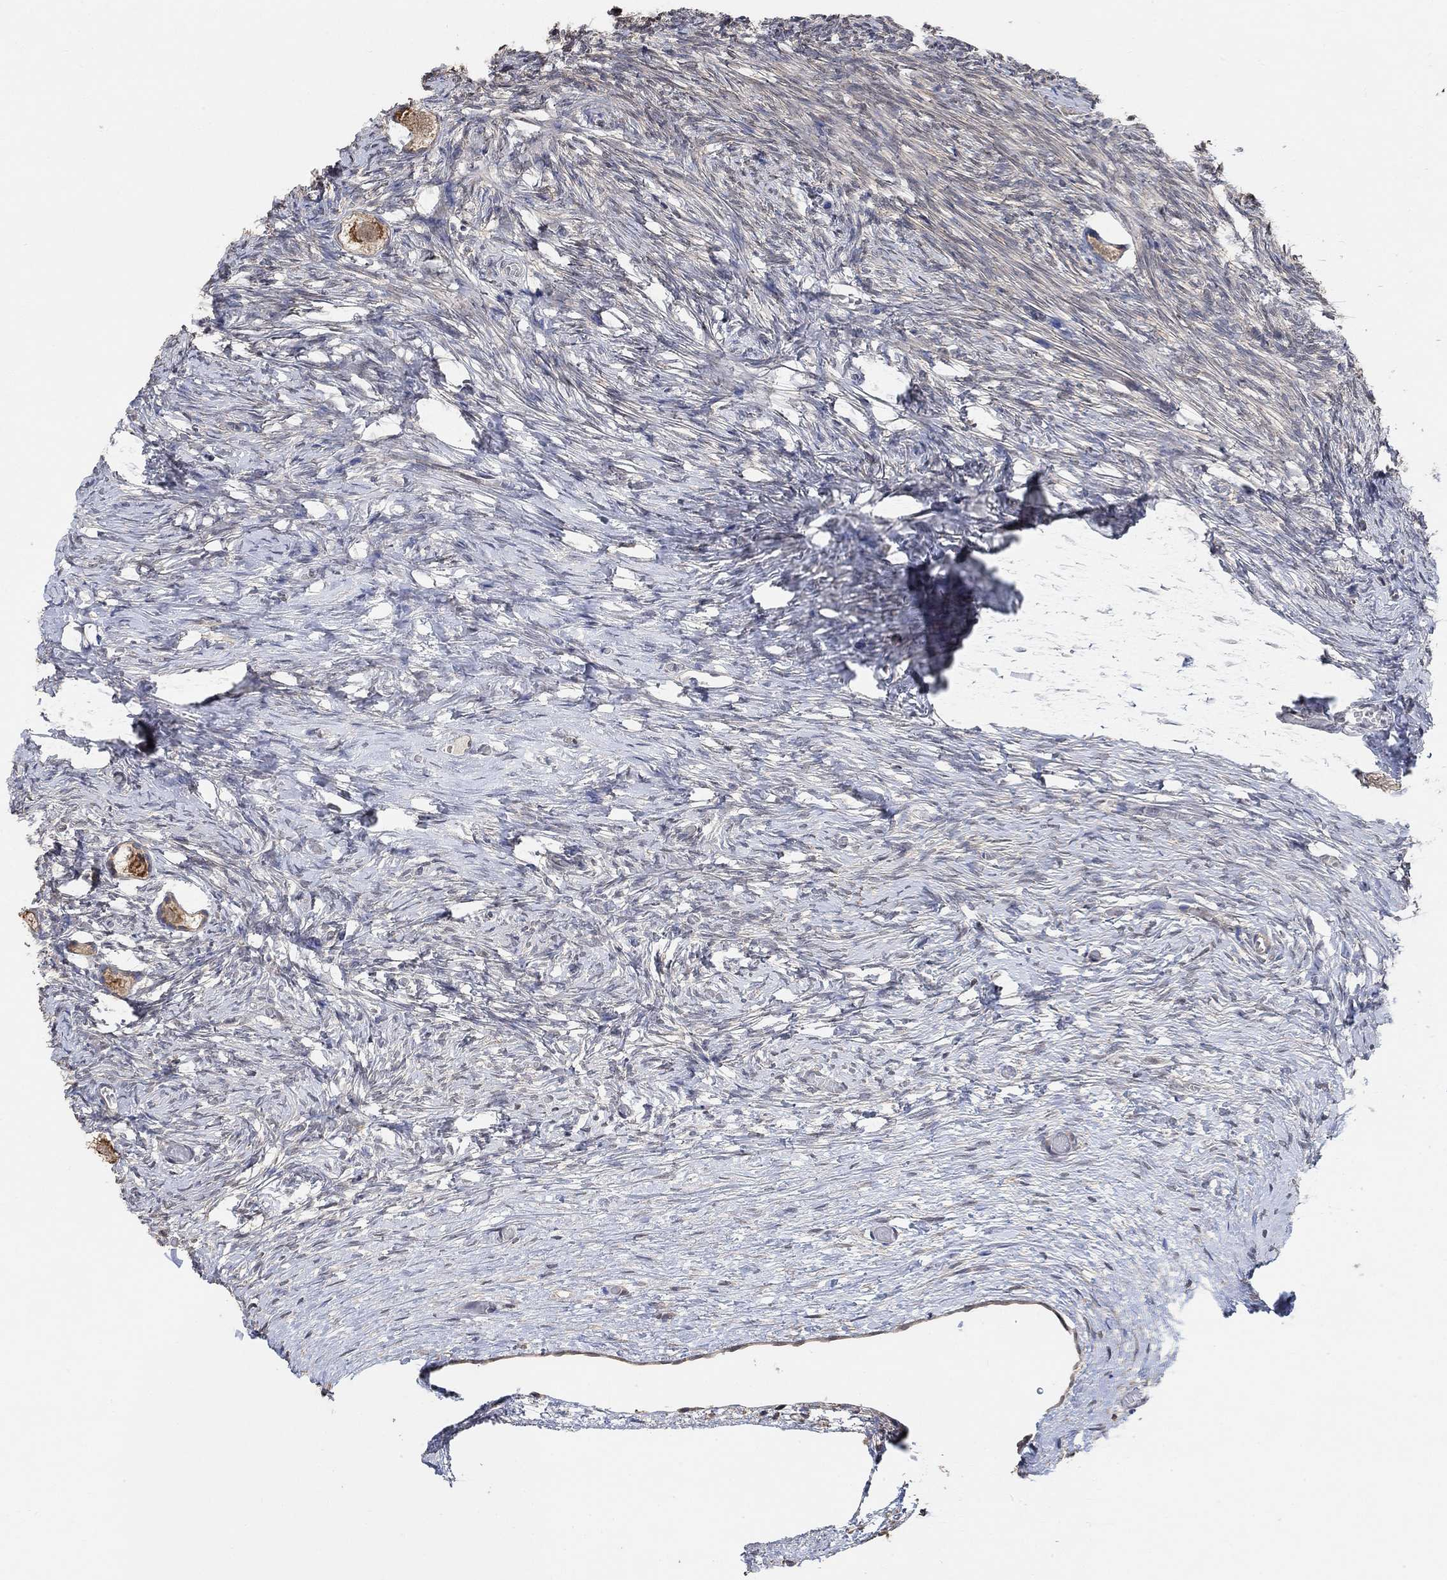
{"staining": {"intensity": "strong", "quantity": "25%-75%", "location": "cytoplasmic/membranous"}, "tissue": "ovary", "cell_type": "Follicle cells", "image_type": "normal", "snomed": [{"axis": "morphology", "description": "Normal tissue, NOS"}, {"axis": "topography", "description": "Ovary"}], "caption": "This is a micrograph of IHC staining of benign ovary, which shows strong positivity in the cytoplasmic/membranous of follicle cells.", "gene": "UNC5B", "patient": {"sex": "female", "age": 27}}